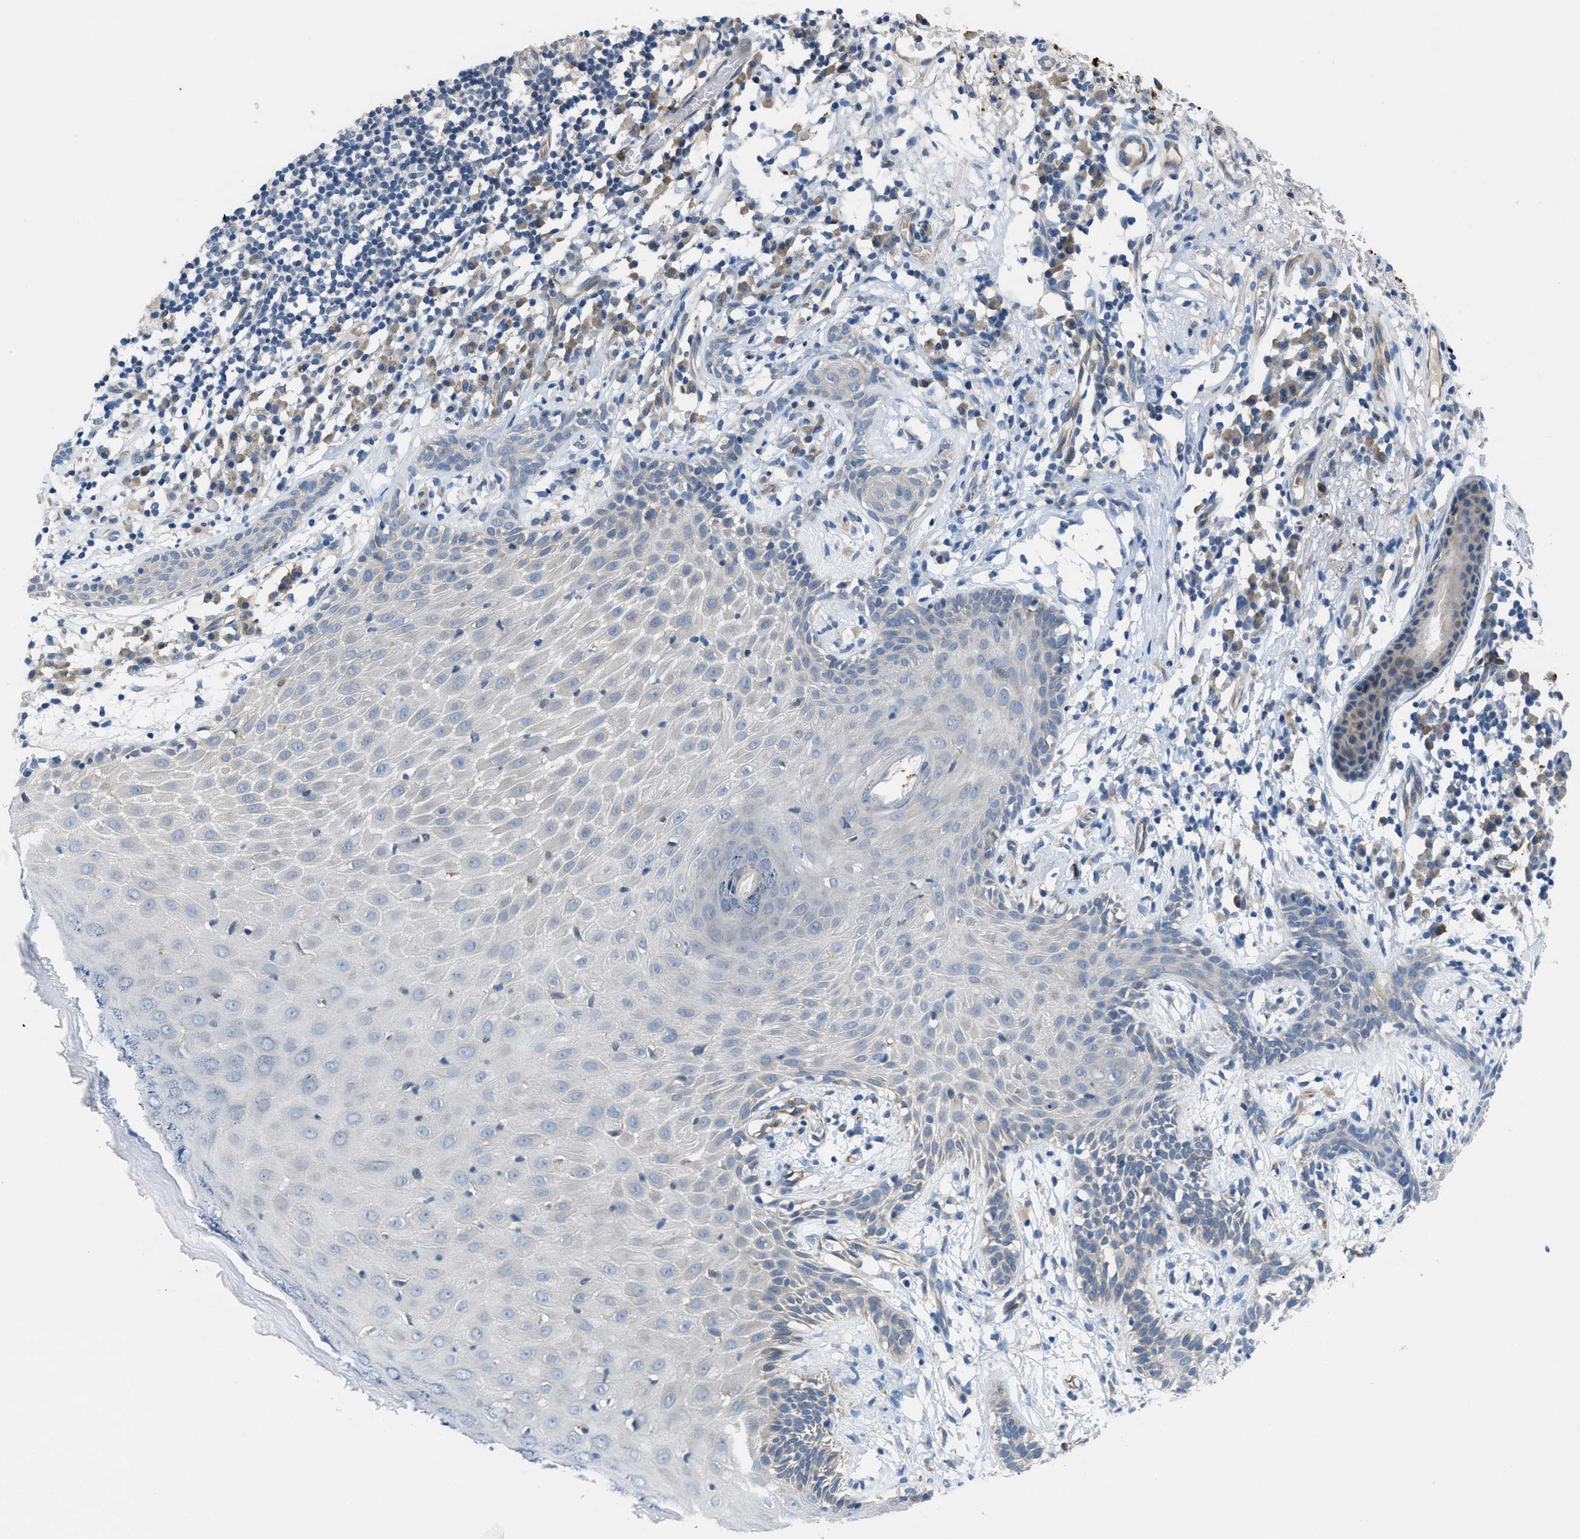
{"staining": {"intensity": "negative", "quantity": "none", "location": "none"}, "tissue": "skin cancer", "cell_type": "Tumor cells", "image_type": "cancer", "snomed": [{"axis": "morphology", "description": "Basal cell carcinoma"}, {"axis": "topography", "description": "Skin"}], "caption": "An image of skin basal cell carcinoma stained for a protein exhibits no brown staining in tumor cells. The staining is performed using DAB (3,3'-diaminobenzidine) brown chromogen with nuclei counter-stained in using hematoxylin.", "gene": "PGR", "patient": {"sex": "male", "age": 85}}